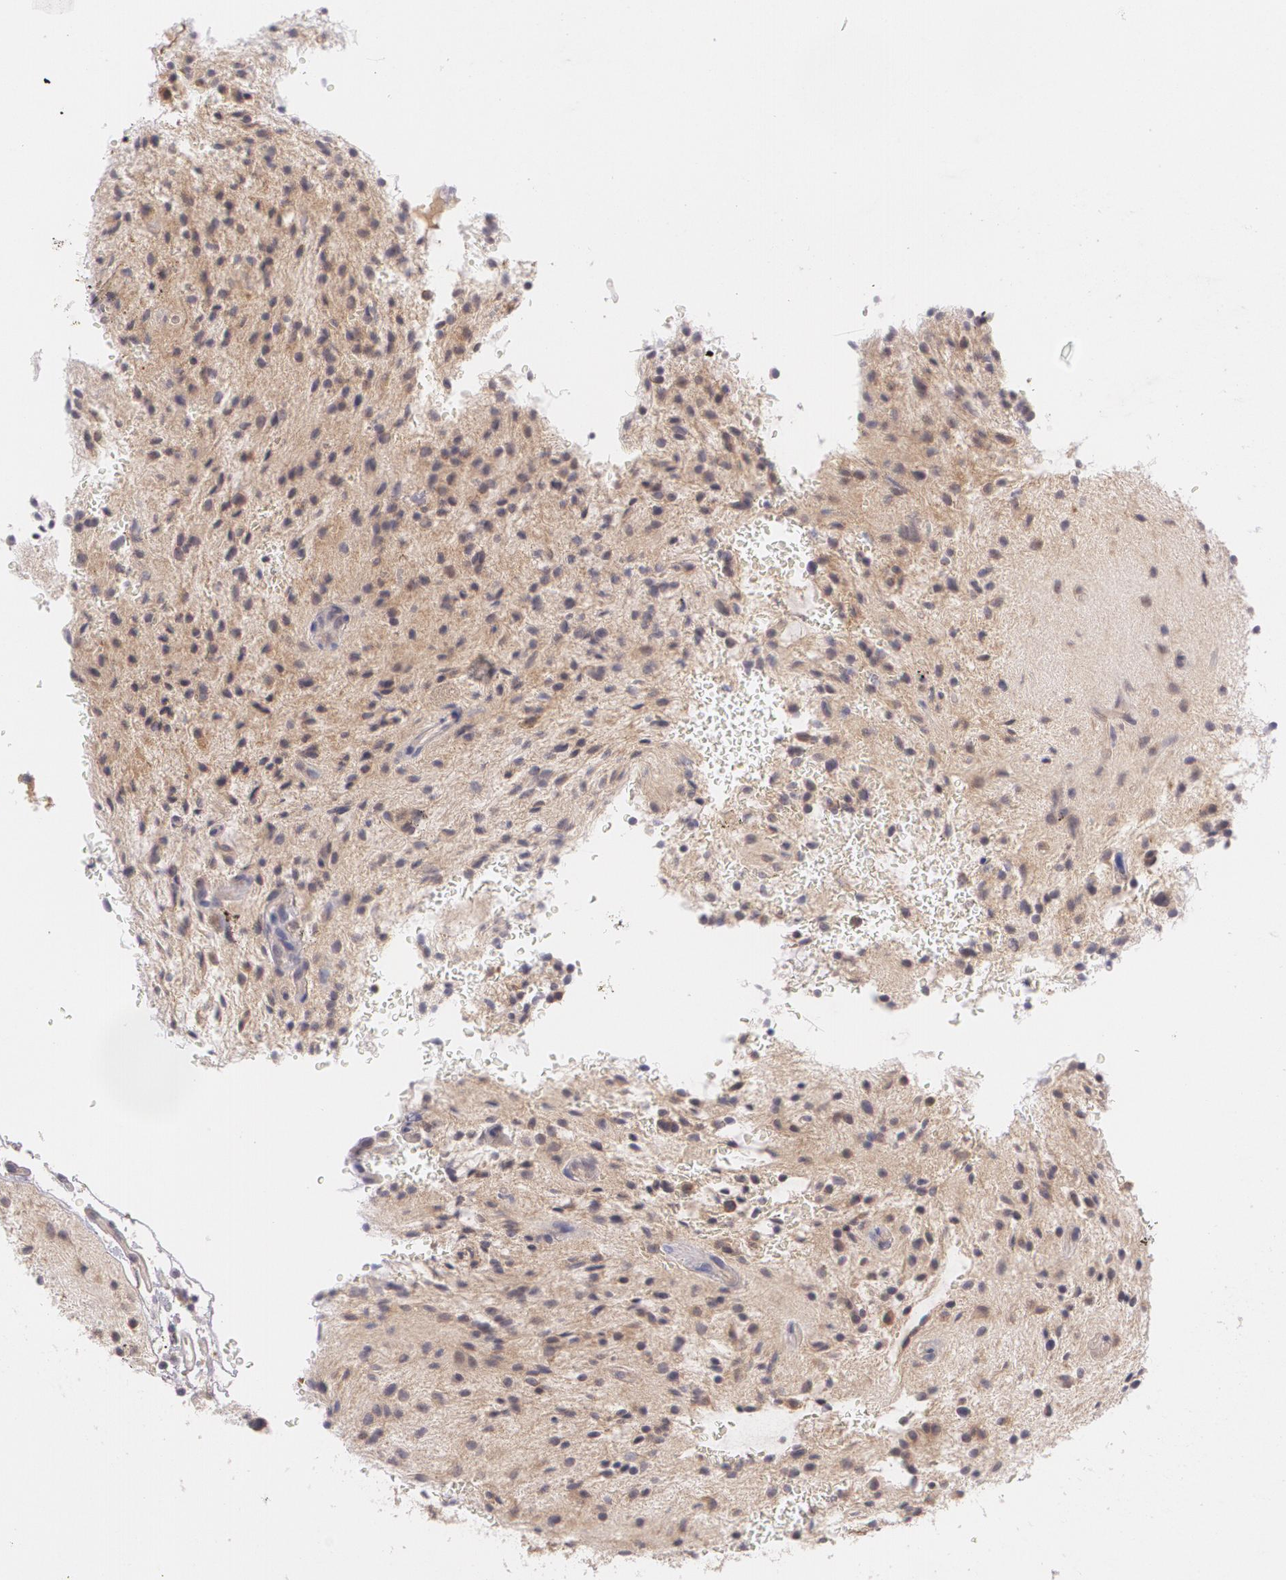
{"staining": {"intensity": "weak", "quantity": "<25%", "location": "cytoplasmic/membranous"}, "tissue": "glioma", "cell_type": "Tumor cells", "image_type": "cancer", "snomed": [{"axis": "morphology", "description": "Glioma, malignant, NOS"}, {"axis": "topography", "description": "Cerebellum"}], "caption": "Malignant glioma stained for a protein using IHC demonstrates no expression tumor cells.", "gene": "CCL17", "patient": {"sex": "female", "age": 10}}